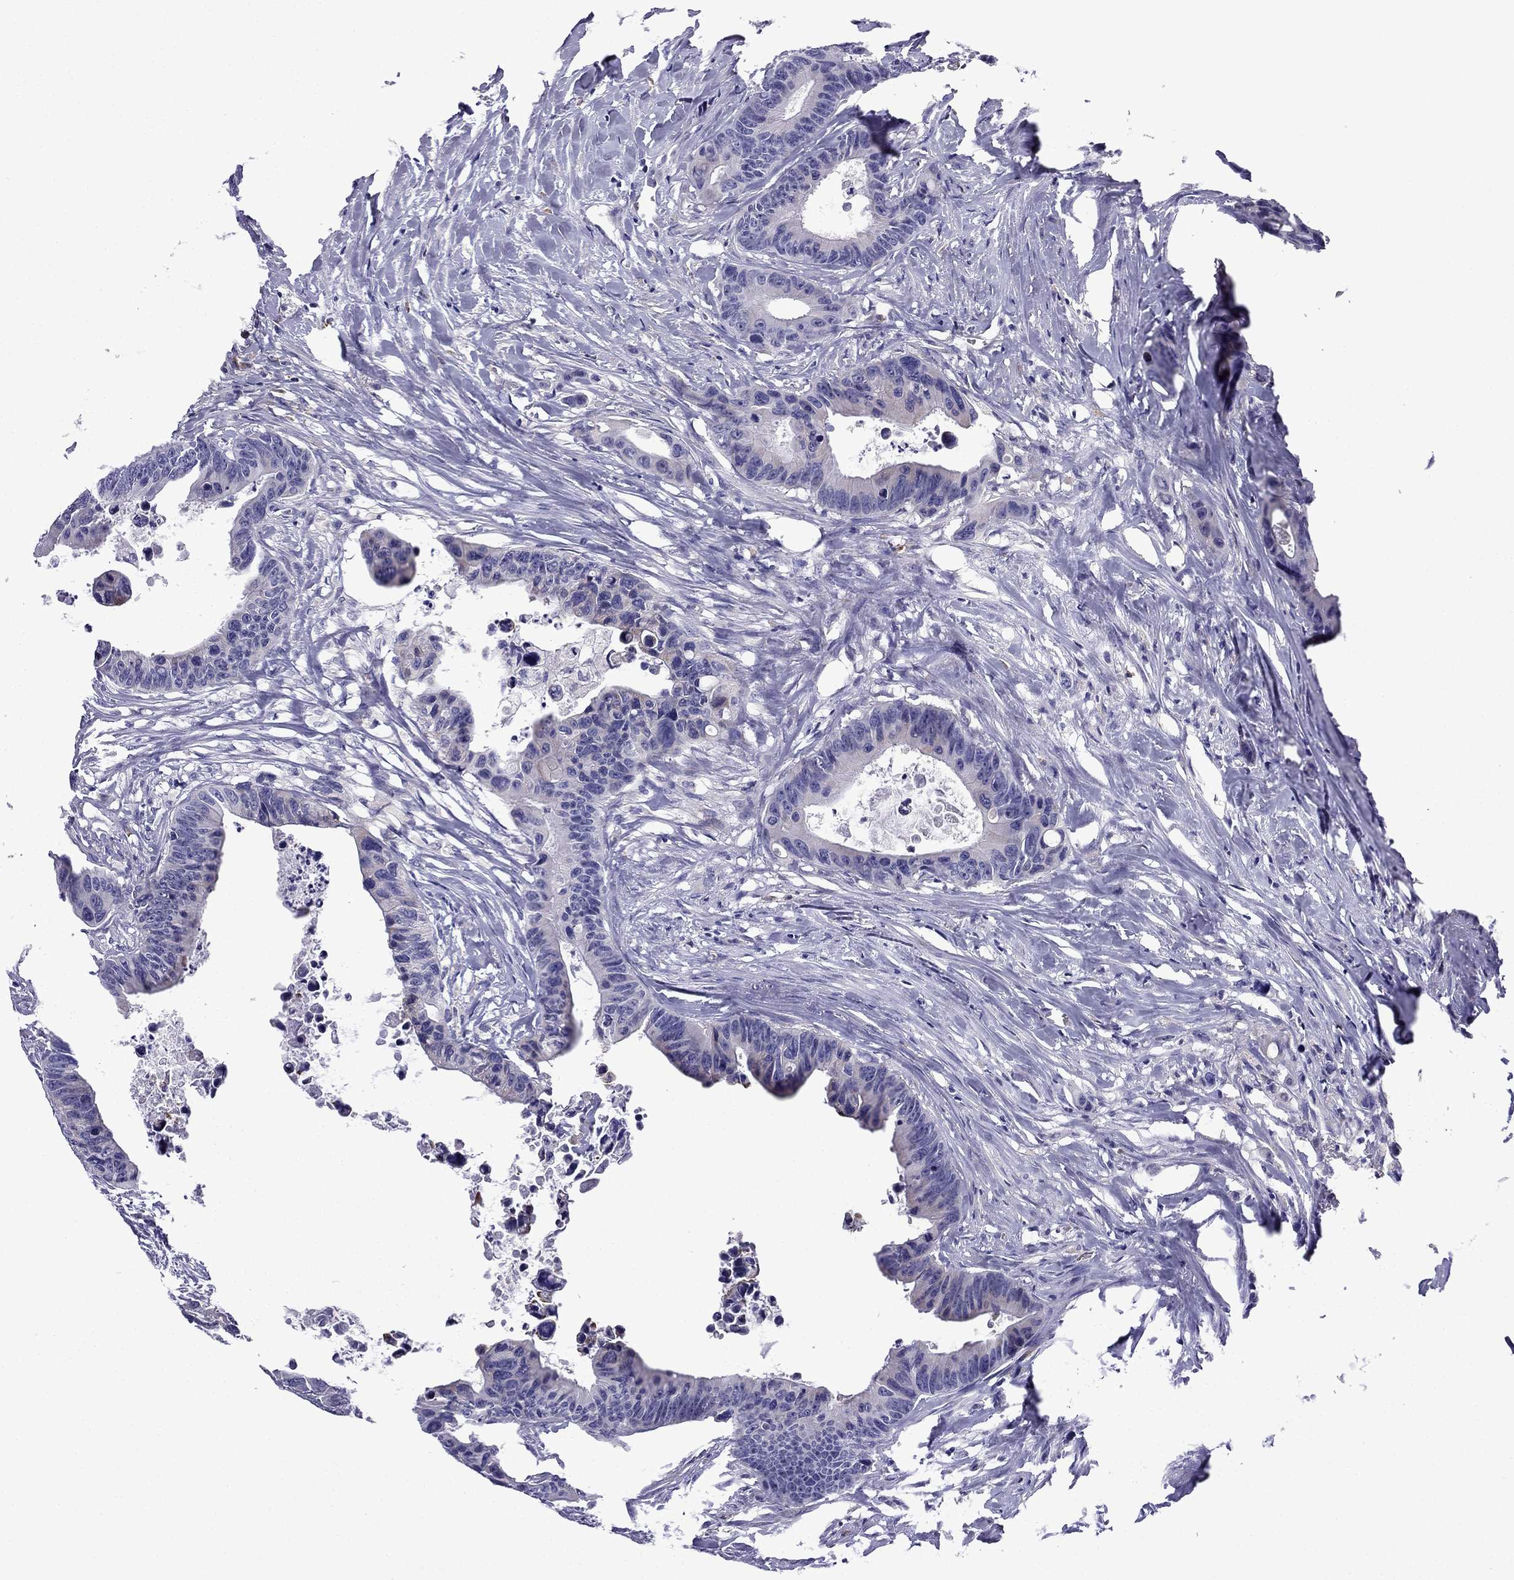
{"staining": {"intensity": "negative", "quantity": "none", "location": "none"}, "tissue": "colorectal cancer", "cell_type": "Tumor cells", "image_type": "cancer", "snomed": [{"axis": "morphology", "description": "Adenocarcinoma, NOS"}, {"axis": "topography", "description": "Colon"}], "caption": "A high-resolution histopathology image shows IHC staining of colorectal adenocarcinoma, which displays no significant staining in tumor cells. (DAB (3,3'-diaminobenzidine) immunohistochemistry (IHC) visualized using brightfield microscopy, high magnification).", "gene": "TSSK4", "patient": {"sex": "female", "age": 87}}